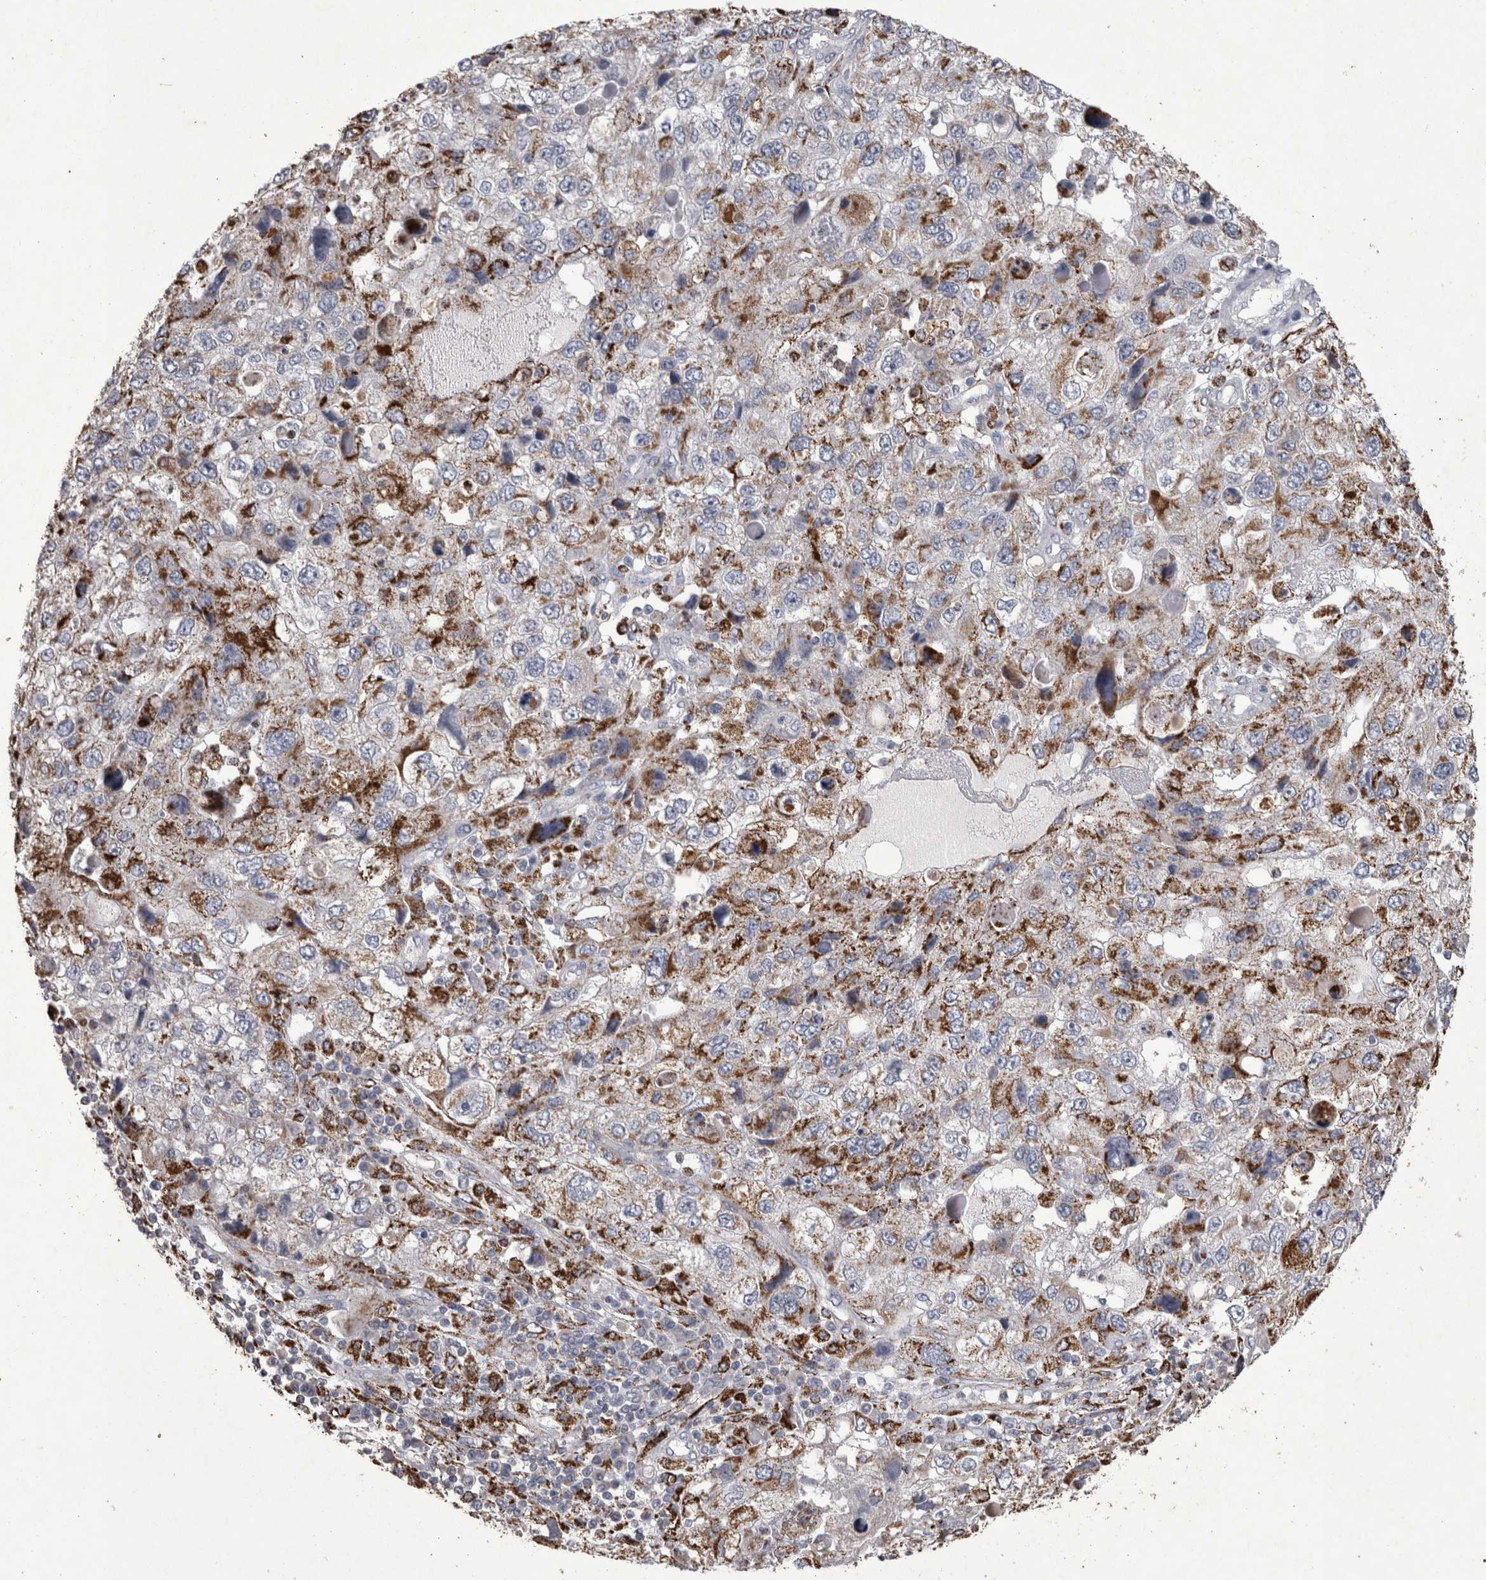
{"staining": {"intensity": "strong", "quantity": "25%-75%", "location": "cytoplasmic/membranous"}, "tissue": "endometrial cancer", "cell_type": "Tumor cells", "image_type": "cancer", "snomed": [{"axis": "morphology", "description": "Adenocarcinoma, NOS"}, {"axis": "topography", "description": "Endometrium"}], "caption": "About 25%-75% of tumor cells in human endometrial cancer (adenocarcinoma) show strong cytoplasmic/membranous protein expression as visualized by brown immunohistochemical staining.", "gene": "DKK3", "patient": {"sex": "female", "age": 49}}